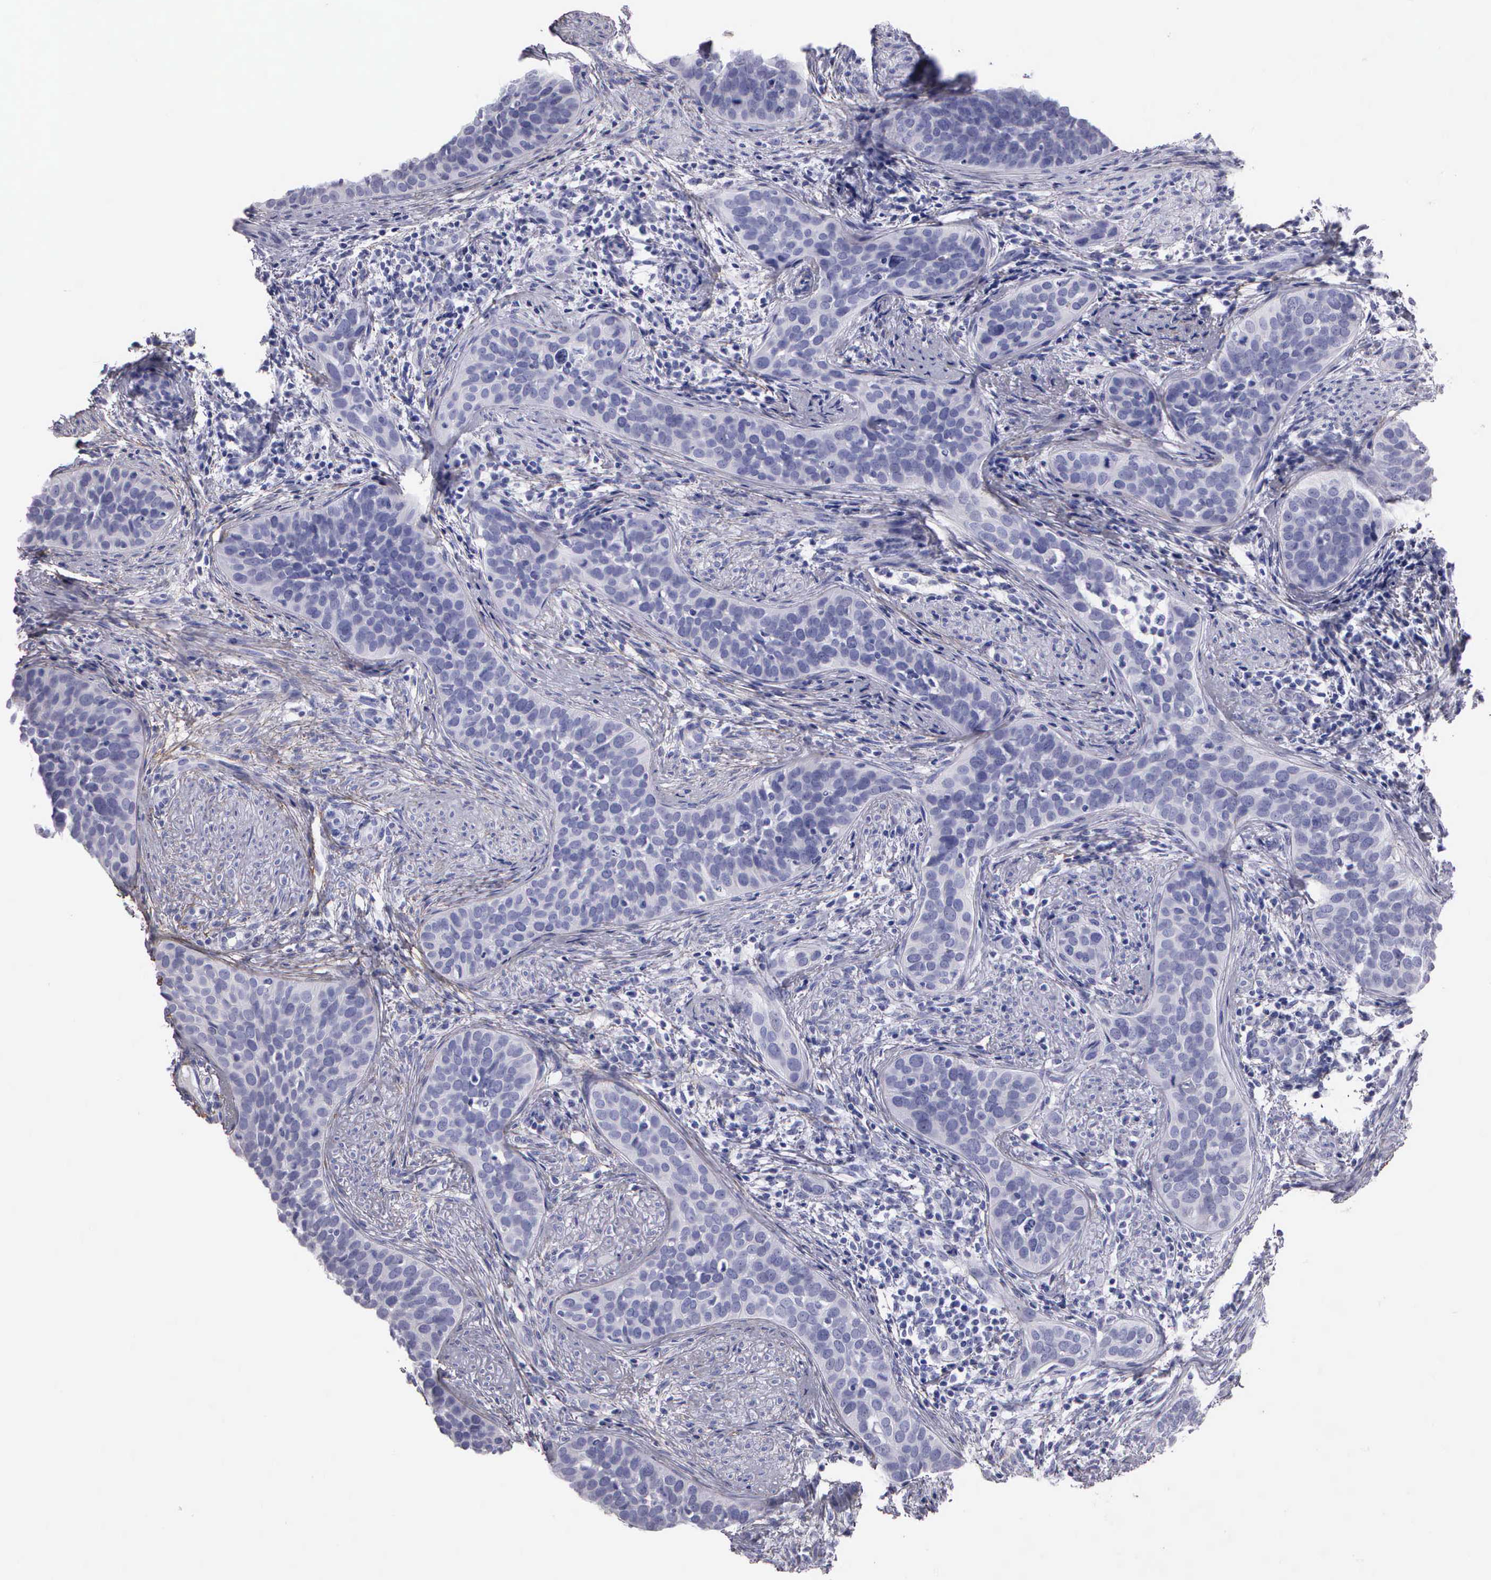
{"staining": {"intensity": "negative", "quantity": "none", "location": "none"}, "tissue": "cervical cancer", "cell_type": "Tumor cells", "image_type": "cancer", "snomed": [{"axis": "morphology", "description": "Squamous cell carcinoma, NOS"}, {"axis": "topography", "description": "Cervix"}], "caption": "This micrograph is of cervical cancer (squamous cell carcinoma) stained with immunohistochemistry to label a protein in brown with the nuclei are counter-stained blue. There is no positivity in tumor cells.", "gene": "FBLN5", "patient": {"sex": "female", "age": 31}}